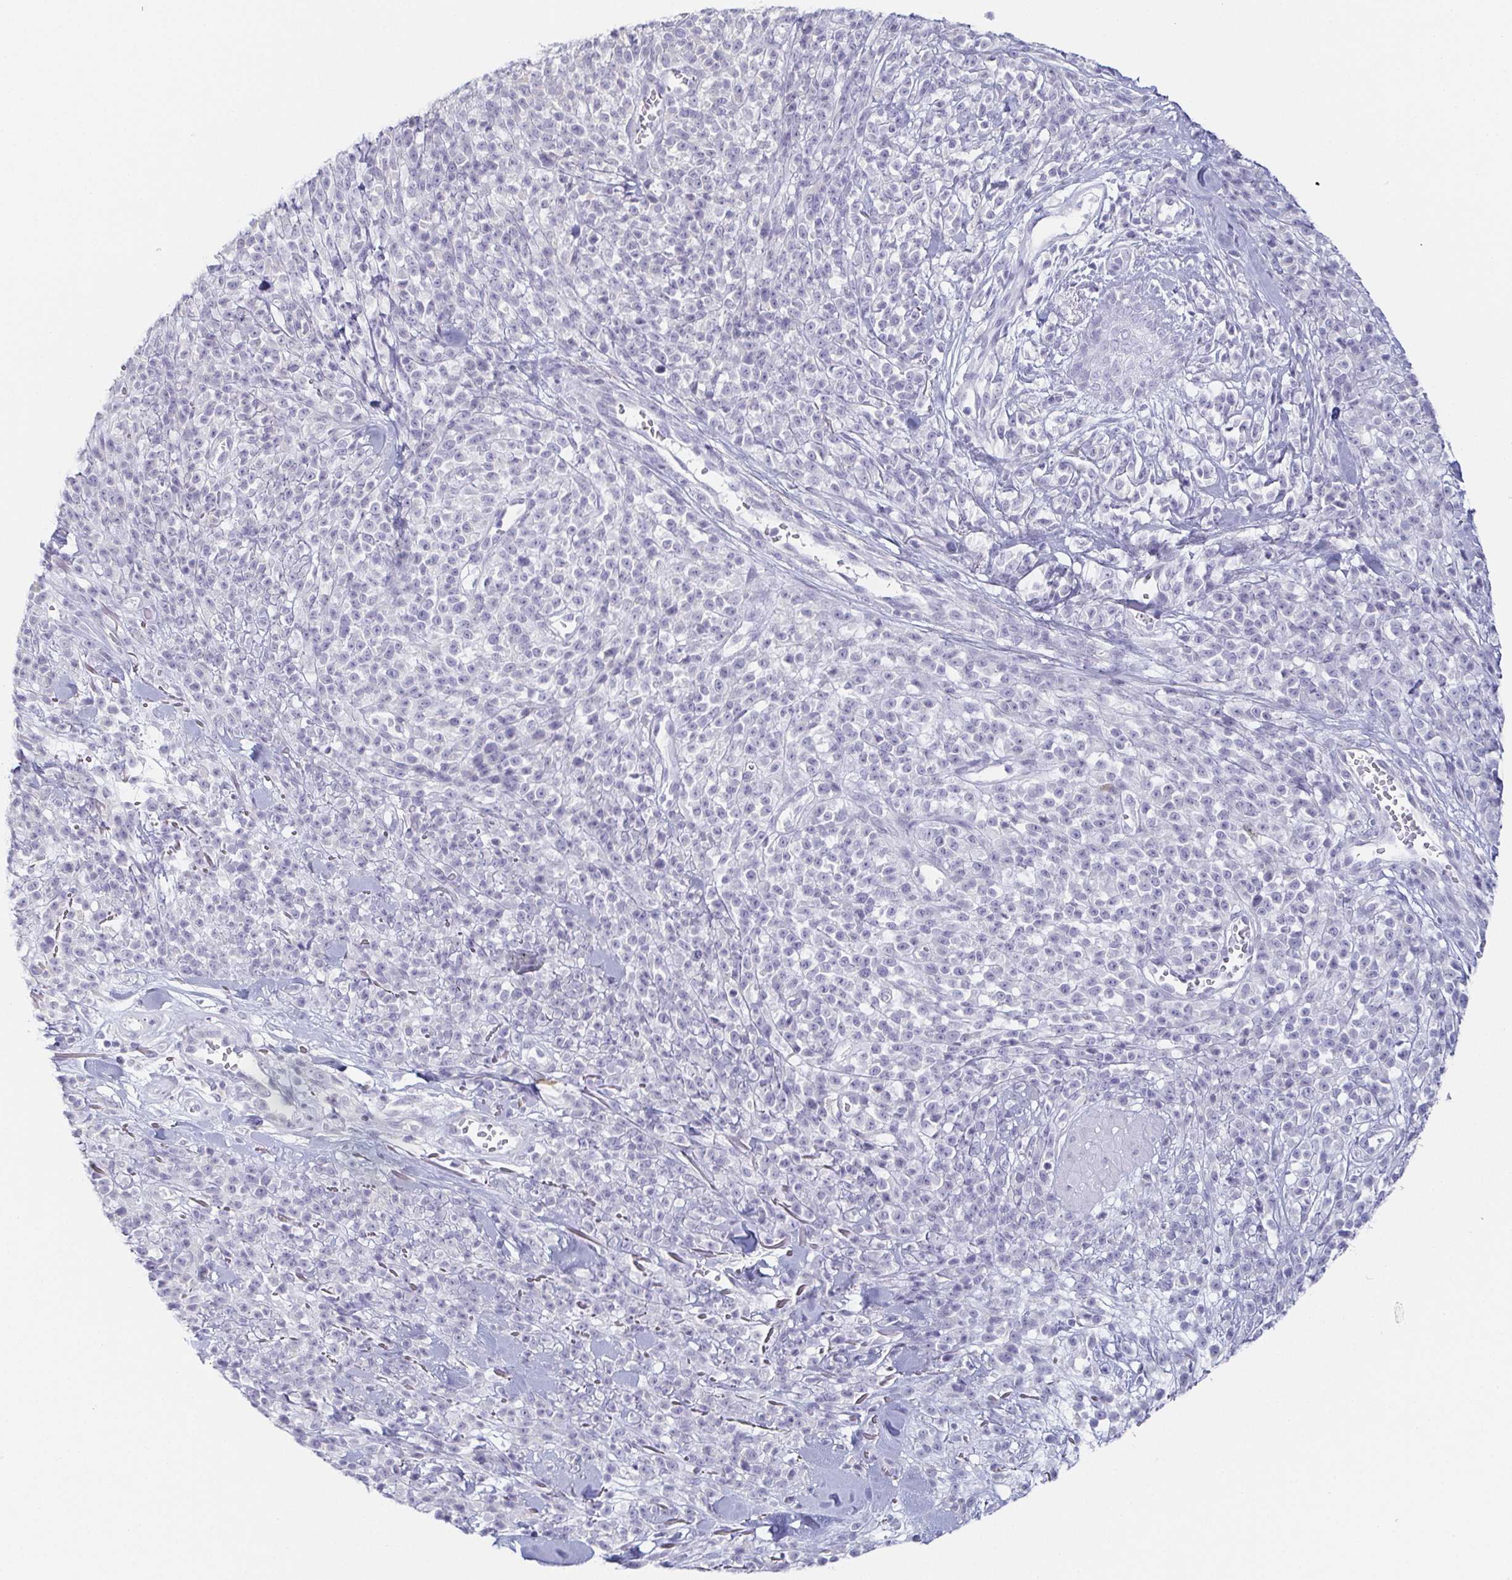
{"staining": {"intensity": "negative", "quantity": "none", "location": "none"}, "tissue": "melanoma", "cell_type": "Tumor cells", "image_type": "cancer", "snomed": [{"axis": "morphology", "description": "Malignant melanoma, NOS"}, {"axis": "topography", "description": "Skin"}, {"axis": "topography", "description": "Skin of trunk"}], "caption": "Tumor cells show no significant expression in melanoma.", "gene": "PRR27", "patient": {"sex": "male", "age": 74}}